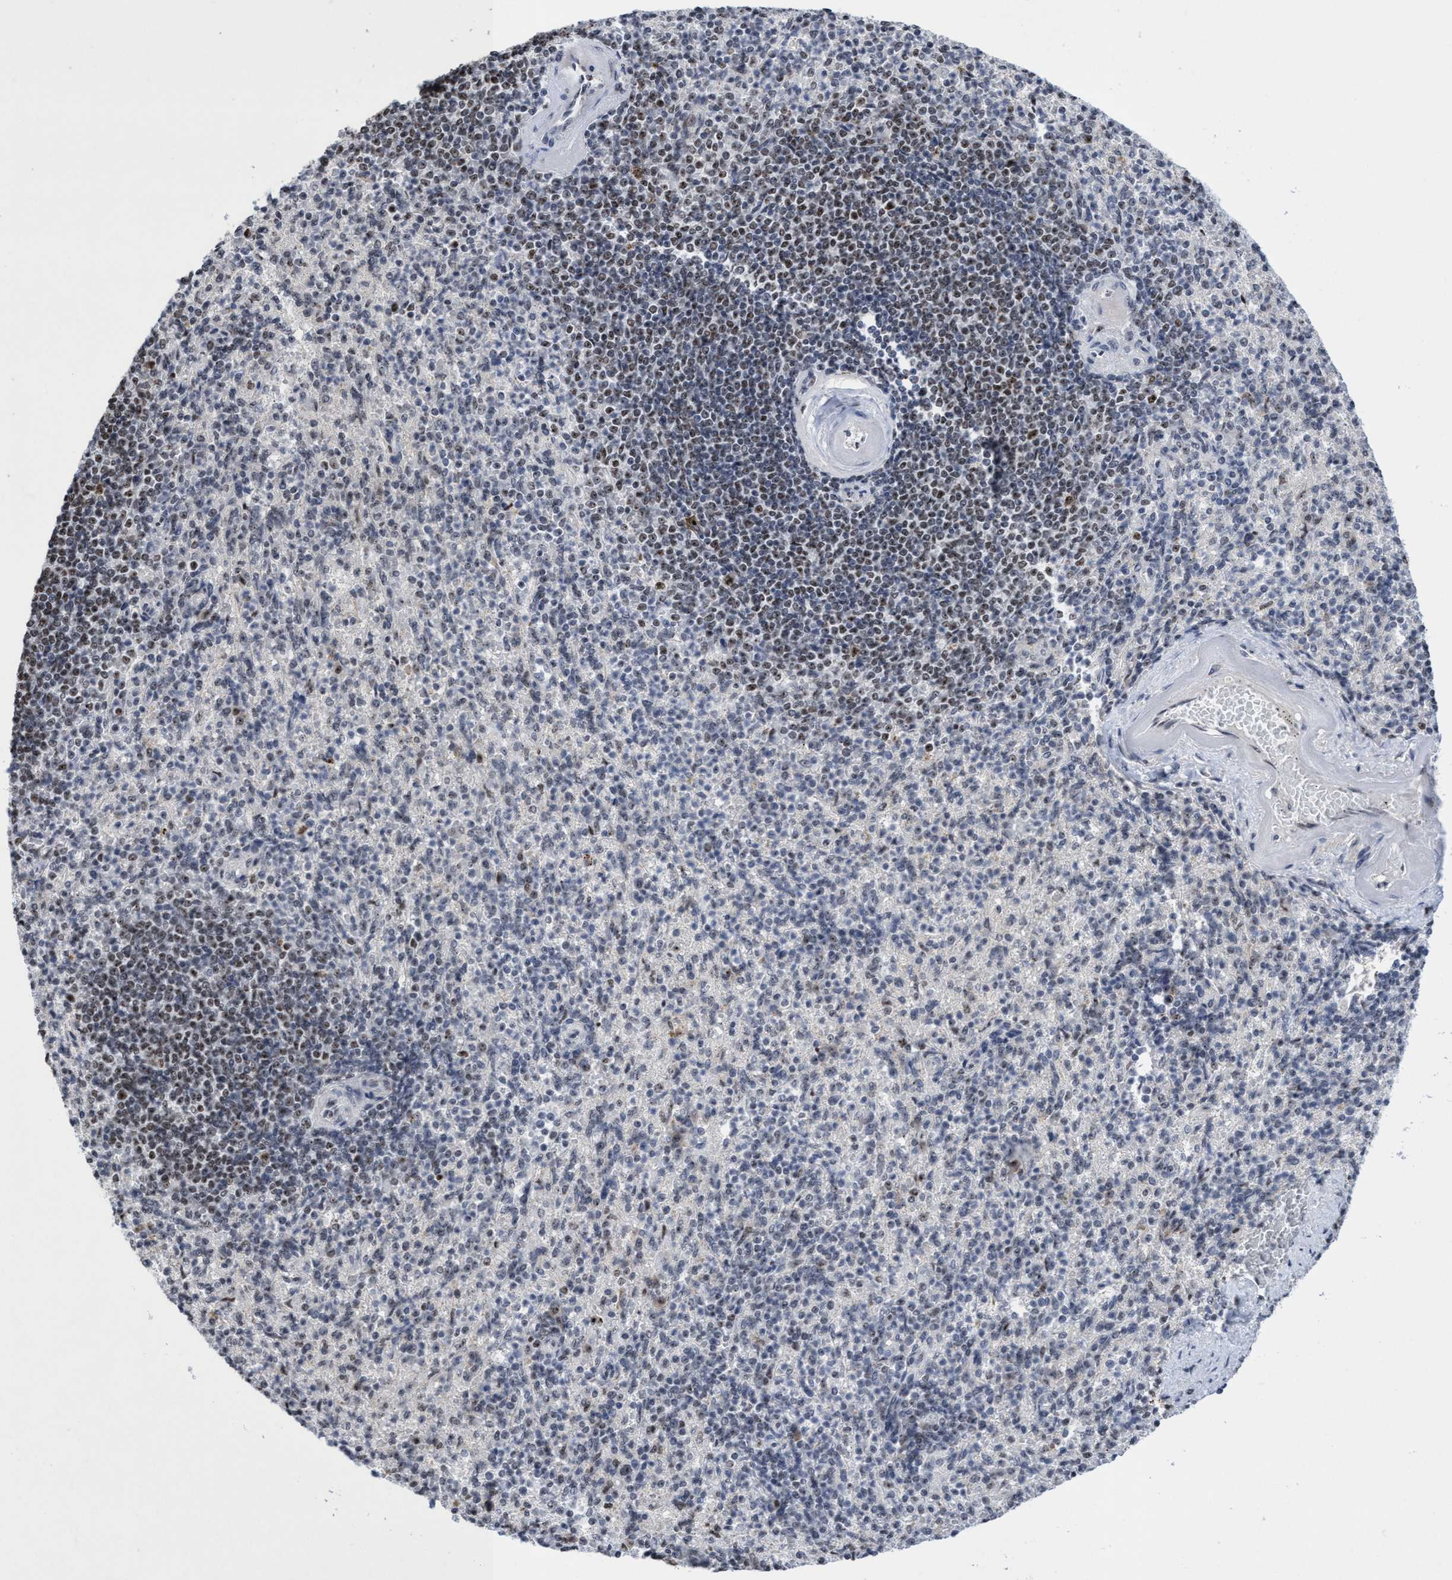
{"staining": {"intensity": "moderate", "quantity": "<25%", "location": "nuclear"}, "tissue": "spleen", "cell_type": "Cells in red pulp", "image_type": "normal", "snomed": [{"axis": "morphology", "description": "Normal tissue, NOS"}, {"axis": "topography", "description": "Spleen"}], "caption": "Immunohistochemistry (IHC) (DAB (3,3'-diaminobenzidine)) staining of unremarkable human spleen shows moderate nuclear protein staining in about <25% of cells in red pulp. (Stains: DAB in brown, nuclei in blue, Microscopy: brightfield microscopy at high magnification).", "gene": "EFCAB10", "patient": {"sex": "female", "age": 74}}